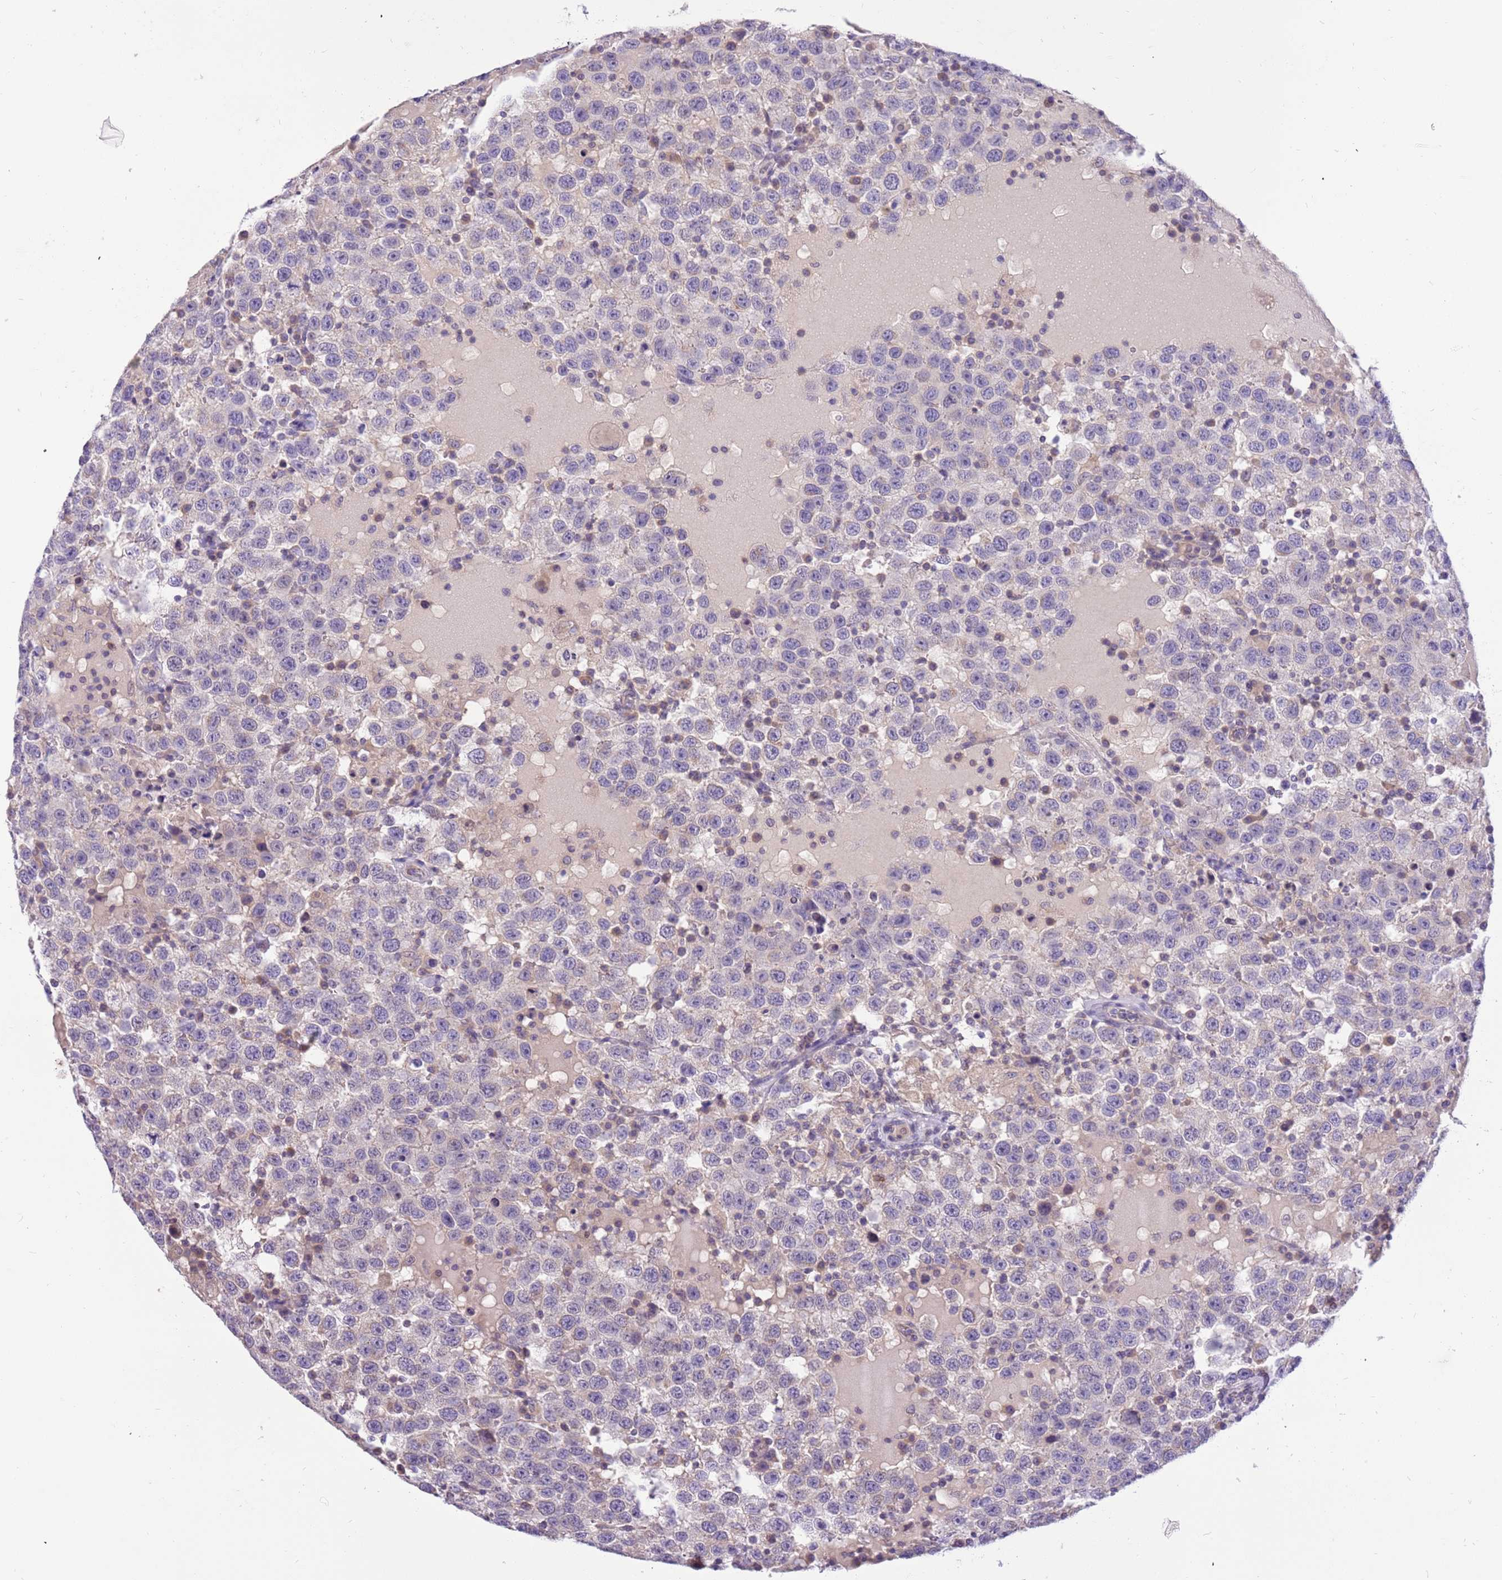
{"staining": {"intensity": "negative", "quantity": "none", "location": "none"}, "tissue": "testis cancer", "cell_type": "Tumor cells", "image_type": "cancer", "snomed": [{"axis": "morphology", "description": "Seminoma, NOS"}, {"axis": "topography", "description": "Testis"}], "caption": "DAB (3,3'-diaminobenzidine) immunohistochemical staining of testis seminoma reveals no significant positivity in tumor cells.", "gene": "GLCE", "patient": {"sex": "male", "age": 41}}